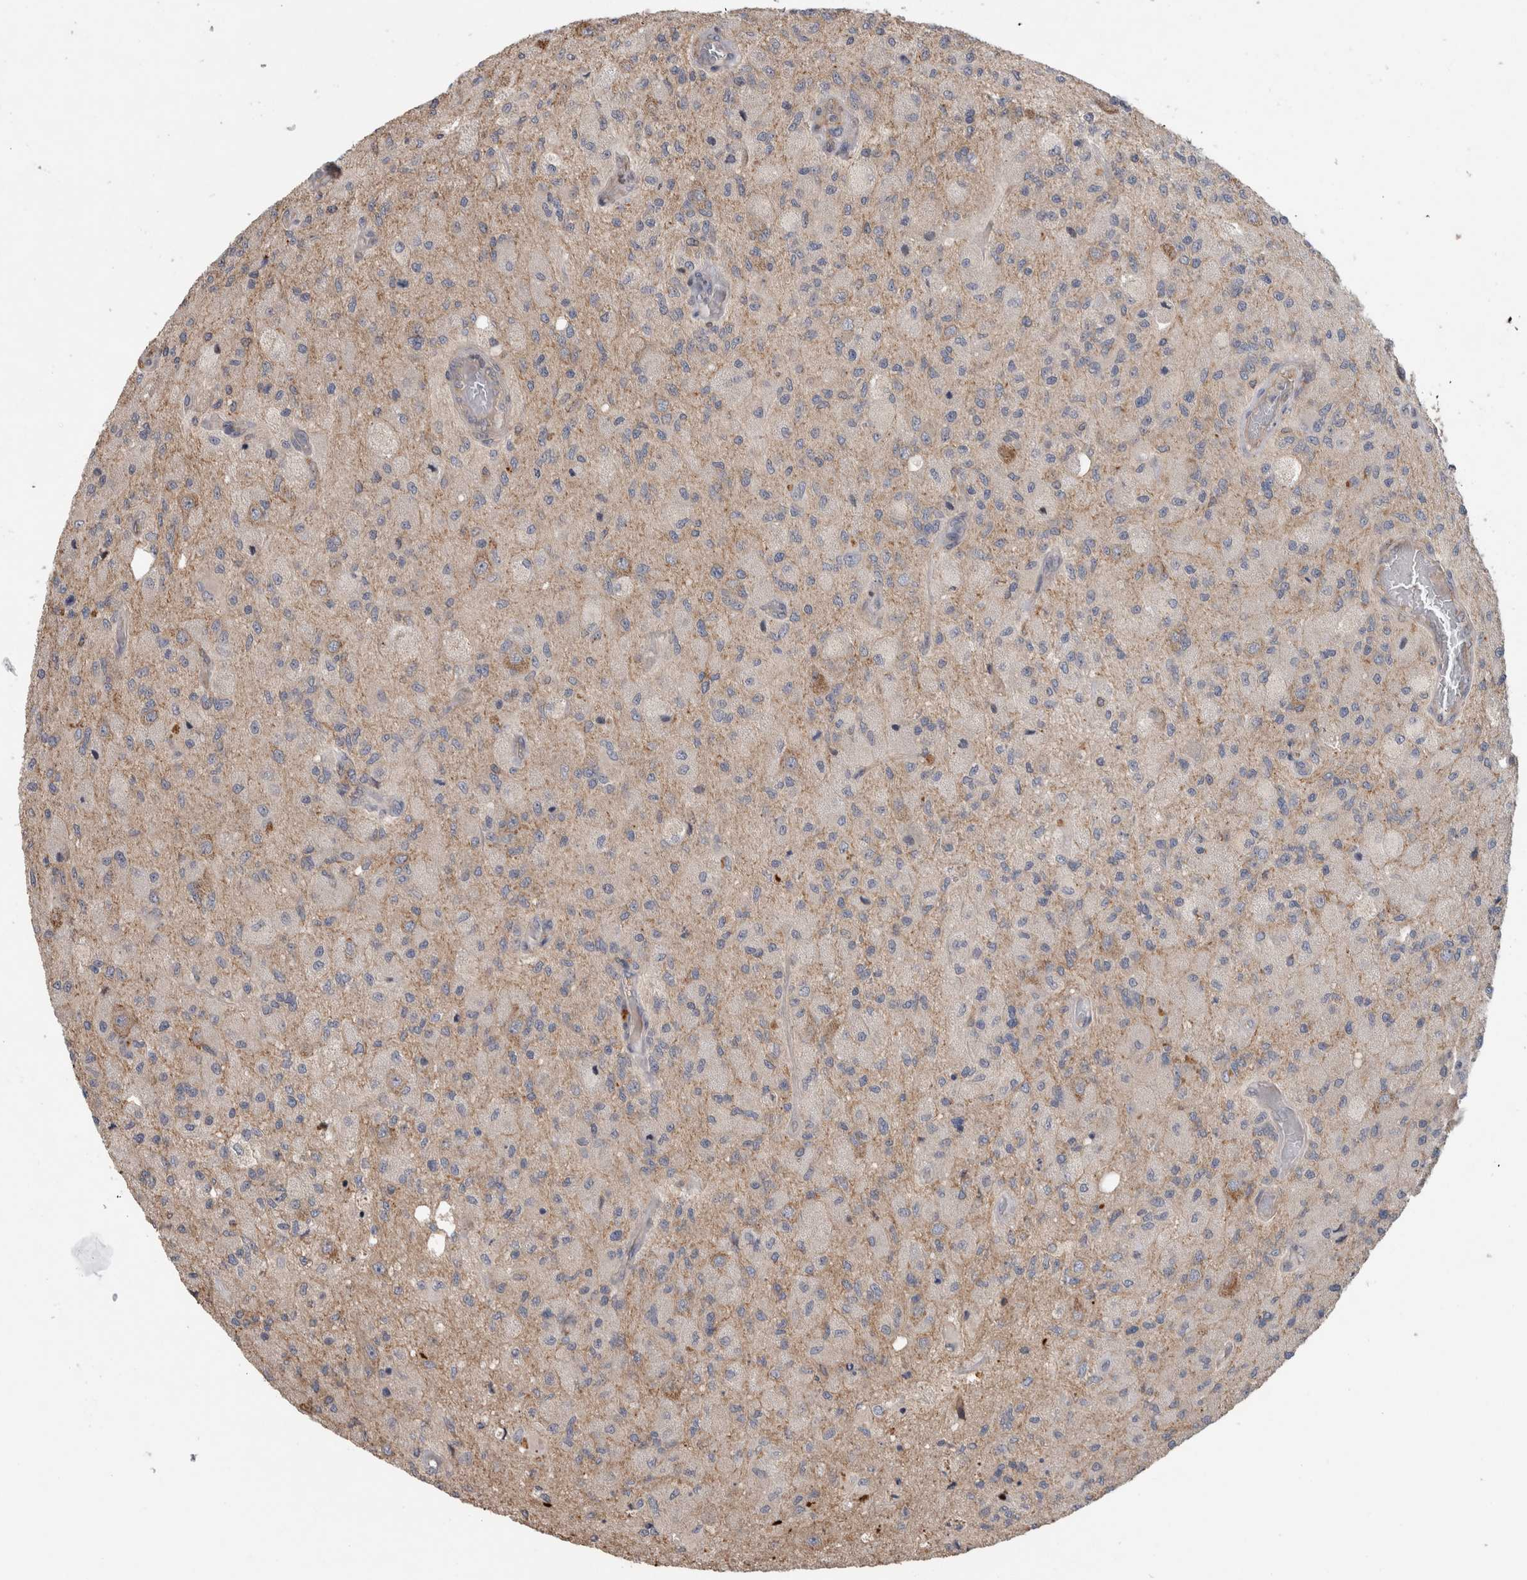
{"staining": {"intensity": "weak", "quantity": "<25%", "location": "cytoplasmic/membranous"}, "tissue": "glioma", "cell_type": "Tumor cells", "image_type": "cancer", "snomed": [{"axis": "morphology", "description": "Normal tissue, NOS"}, {"axis": "morphology", "description": "Glioma, malignant, High grade"}, {"axis": "topography", "description": "Cerebral cortex"}], "caption": "A micrograph of human glioma is negative for staining in tumor cells.", "gene": "TARBP1", "patient": {"sex": "male", "age": 77}}